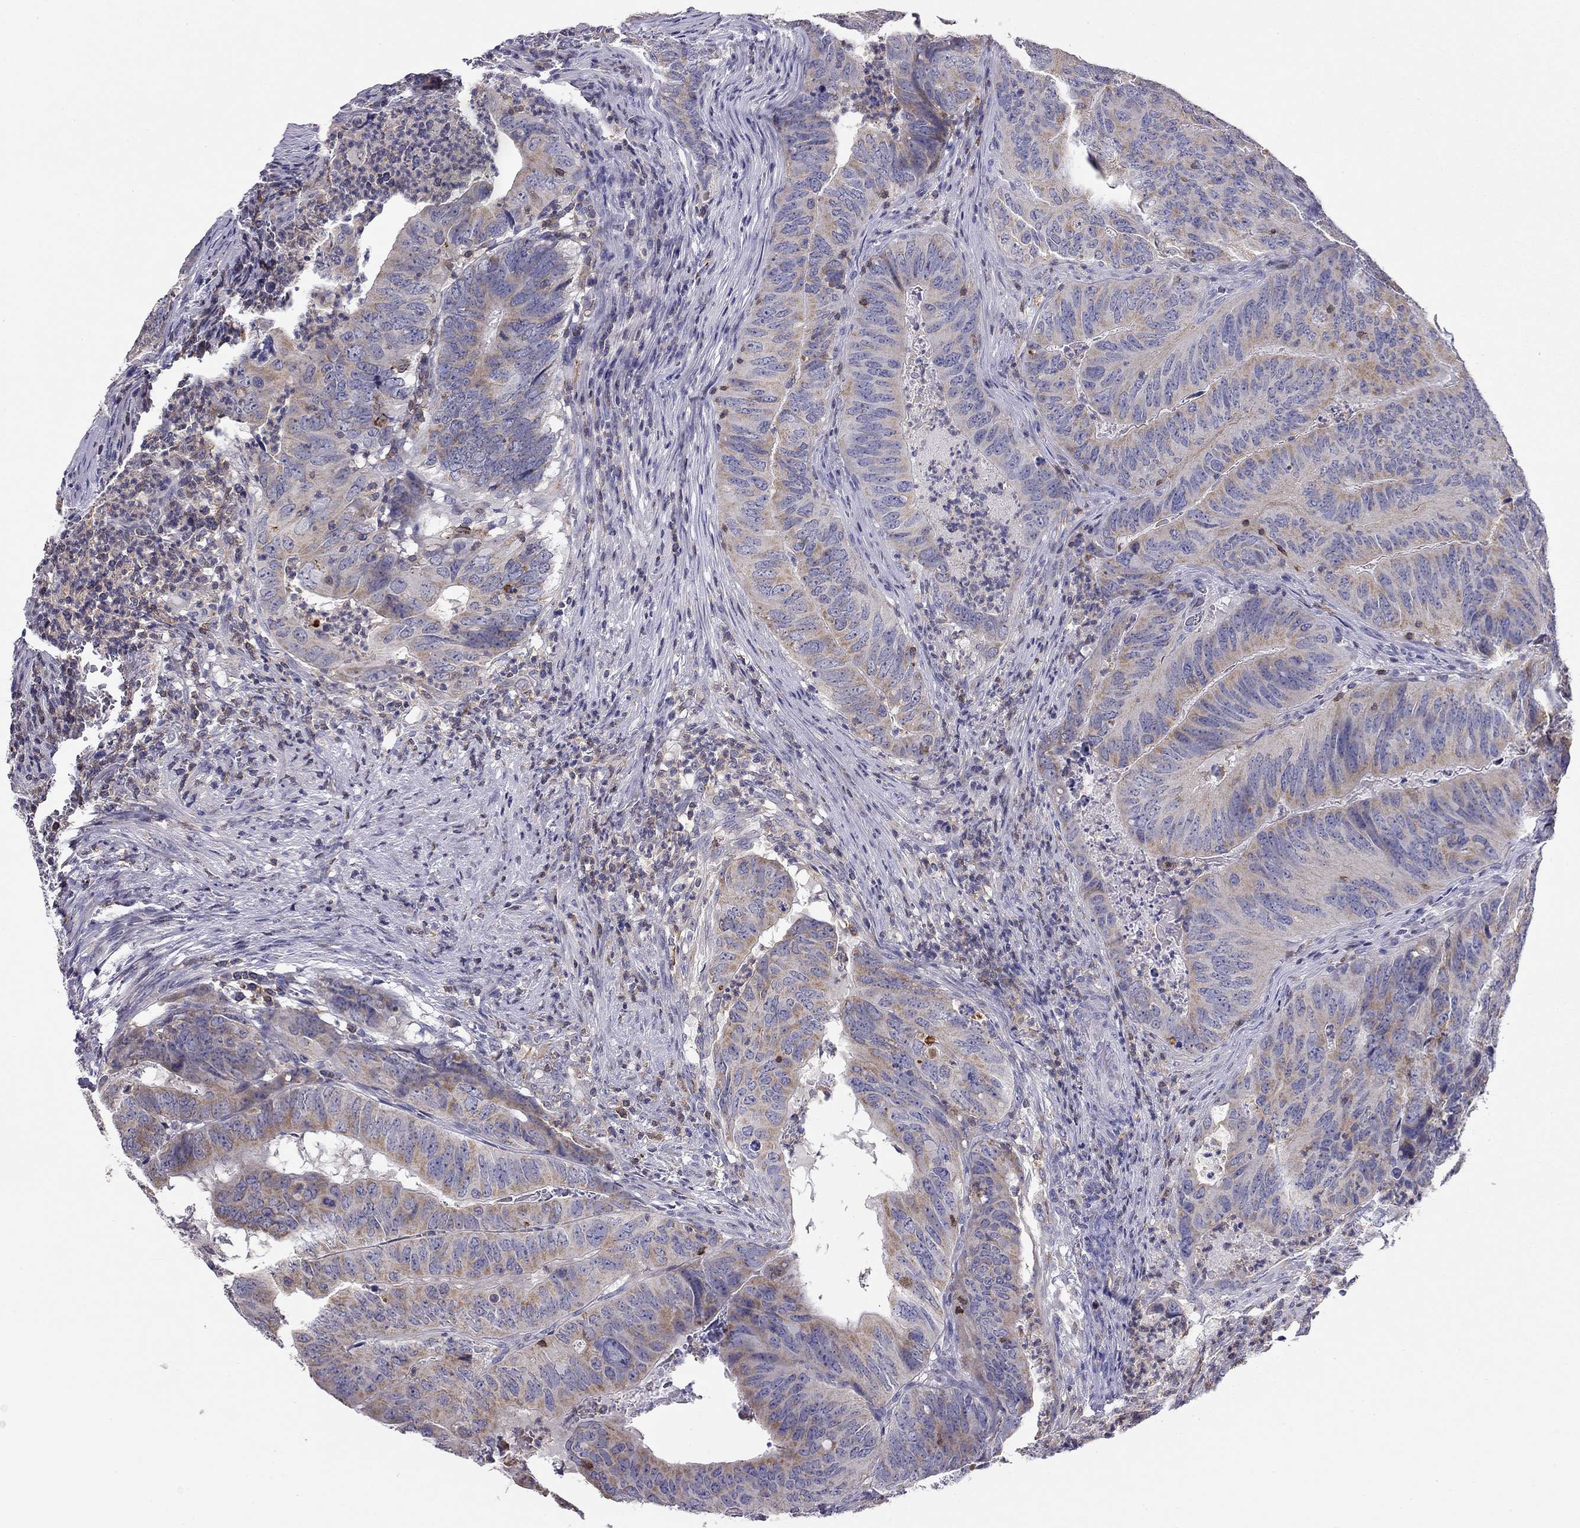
{"staining": {"intensity": "weak", "quantity": "25%-75%", "location": "cytoplasmic/membranous"}, "tissue": "colorectal cancer", "cell_type": "Tumor cells", "image_type": "cancer", "snomed": [{"axis": "morphology", "description": "Adenocarcinoma, NOS"}, {"axis": "topography", "description": "Colon"}], "caption": "DAB (3,3'-diaminobenzidine) immunohistochemical staining of colorectal cancer (adenocarcinoma) exhibits weak cytoplasmic/membranous protein expression in about 25%-75% of tumor cells. (DAB (3,3'-diaminobenzidine) IHC, brown staining for protein, blue staining for nuclei).", "gene": "CITED1", "patient": {"sex": "male", "age": 79}}